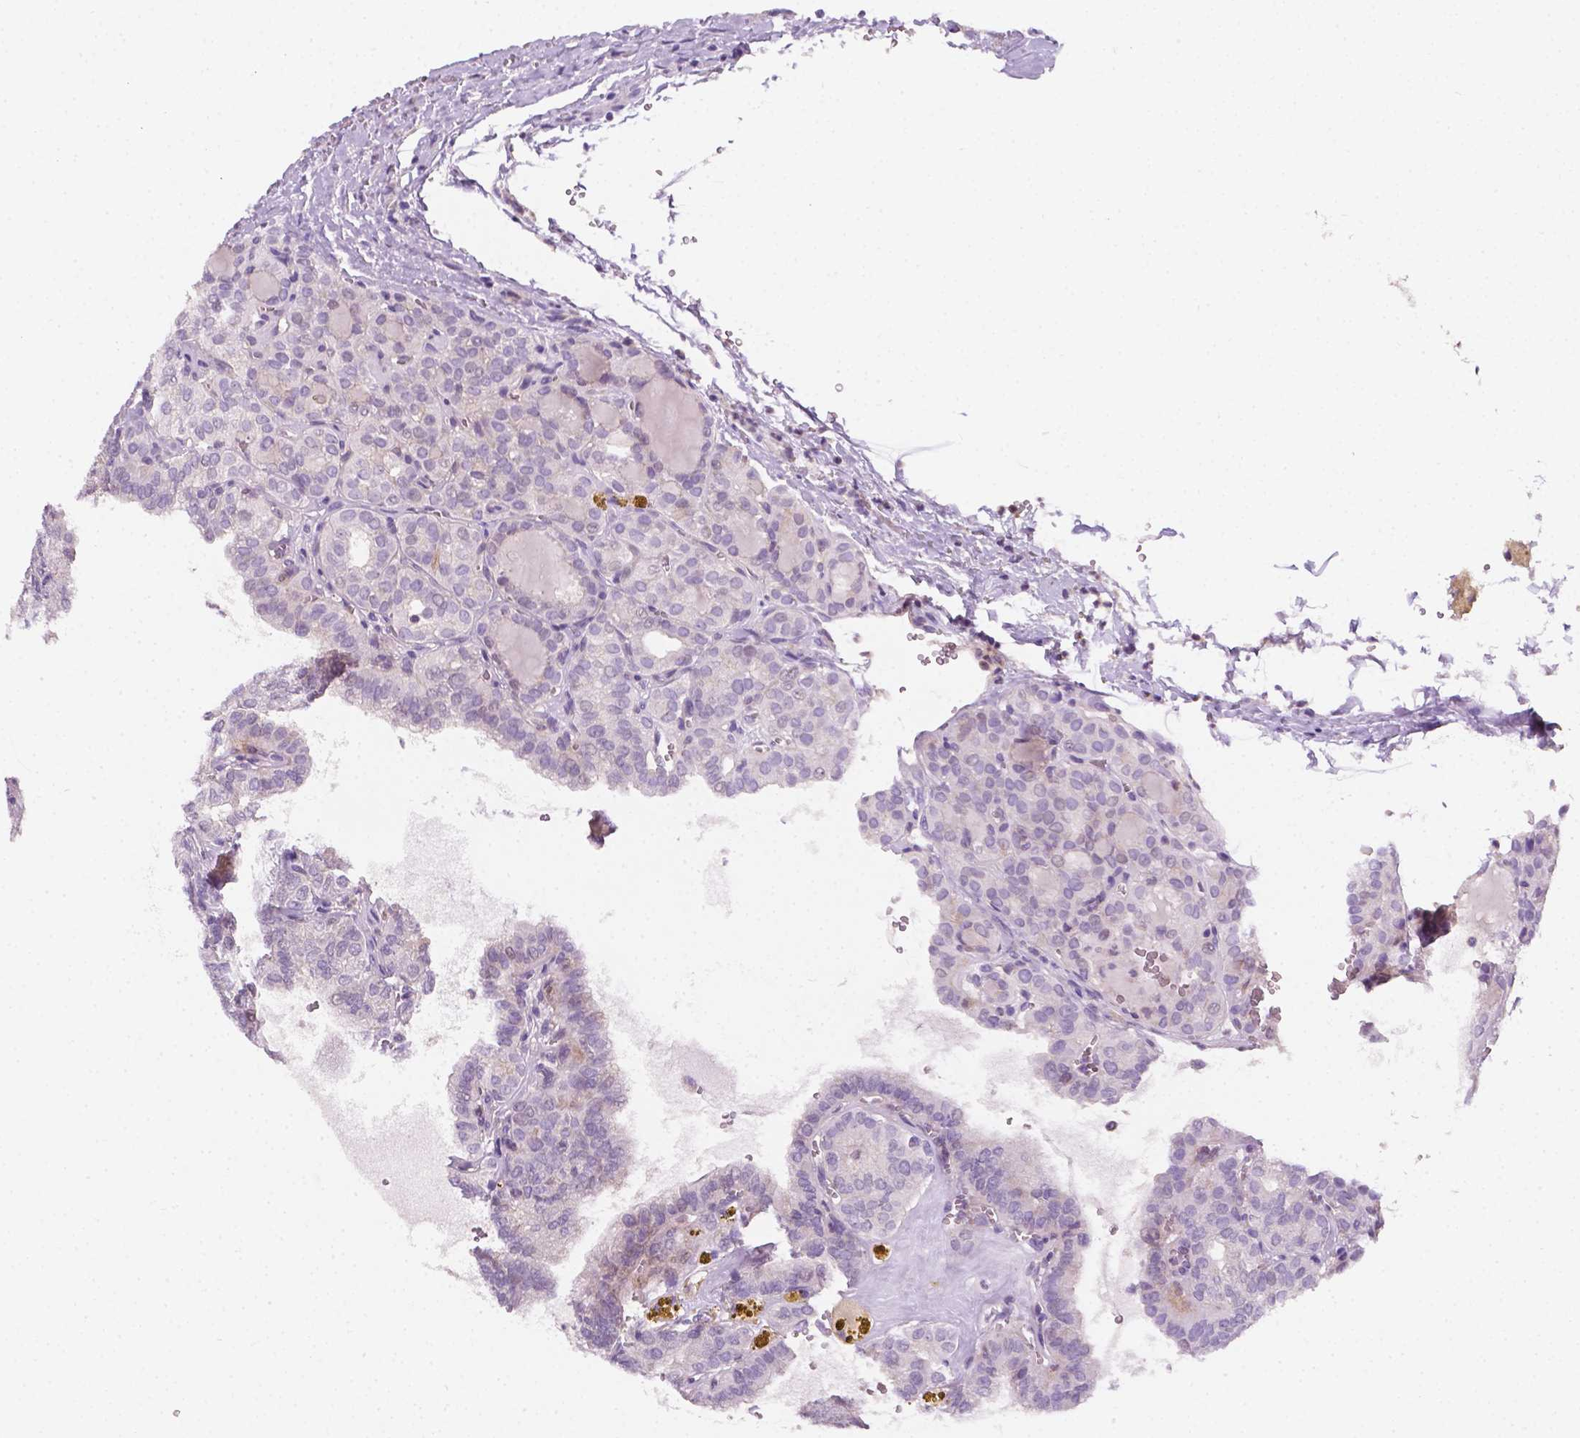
{"staining": {"intensity": "negative", "quantity": "none", "location": "none"}, "tissue": "thyroid cancer", "cell_type": "Tumor cells", "image_type": "cancer", "snomed": [{"axis": "morphology", "description": "Papillary adenocarcinoma, NOS"}, {"axis": "topography", "description": "Thyroid gland"}], "caption": "DAB (3,3'-diaminobenzidine) immunohistochemical staining of human thyroid cancer demonstrates no significant positivity in tumor cells.", "gene": "EGFR", "patient": {"sex": "female", "age": 41}}